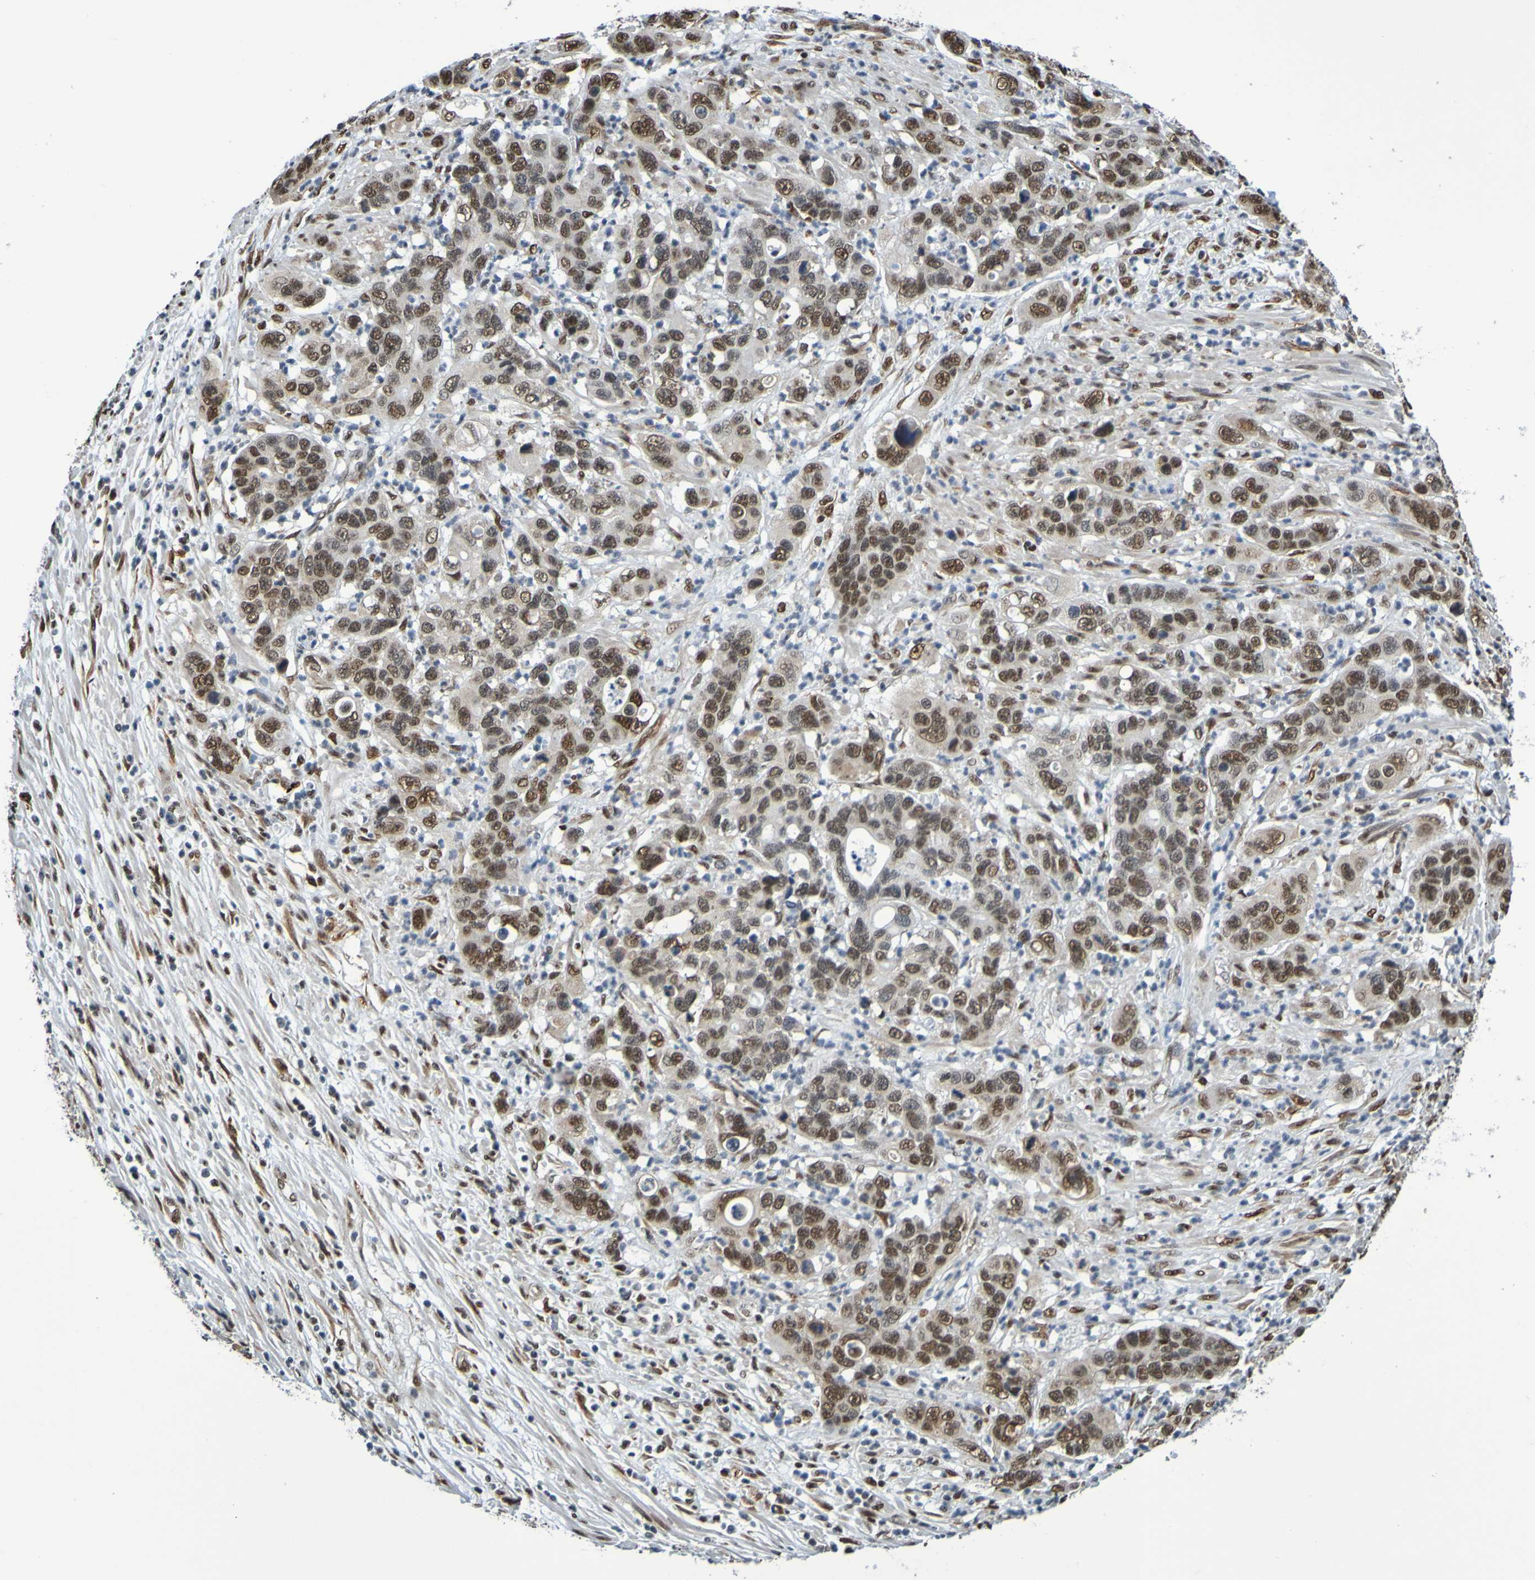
{"staining": {"intensity": "strong", "quantity": ">75%", "location": "nuclear"}, "tissue": "pancreatic cancer", "cell_type": "Tumor cells", "image_type": "cancer", "snomed": [{"axis": "morphology", "description": "Adenocarcinoma, NOS"}, {"axis": "topography", "description": "Pancreas"}], "caption": "Protein expression analysis of human pancreatic adenocarcinoma reveals strong nuclear positivity in about >75% of tumor cells. (DAB (3,3'-diaminobenzidine) IHC, brown staining for protein, blue staining for nuclei).", "gene": "HDAC2", "patient": {"sex": "female", "age": 71}}